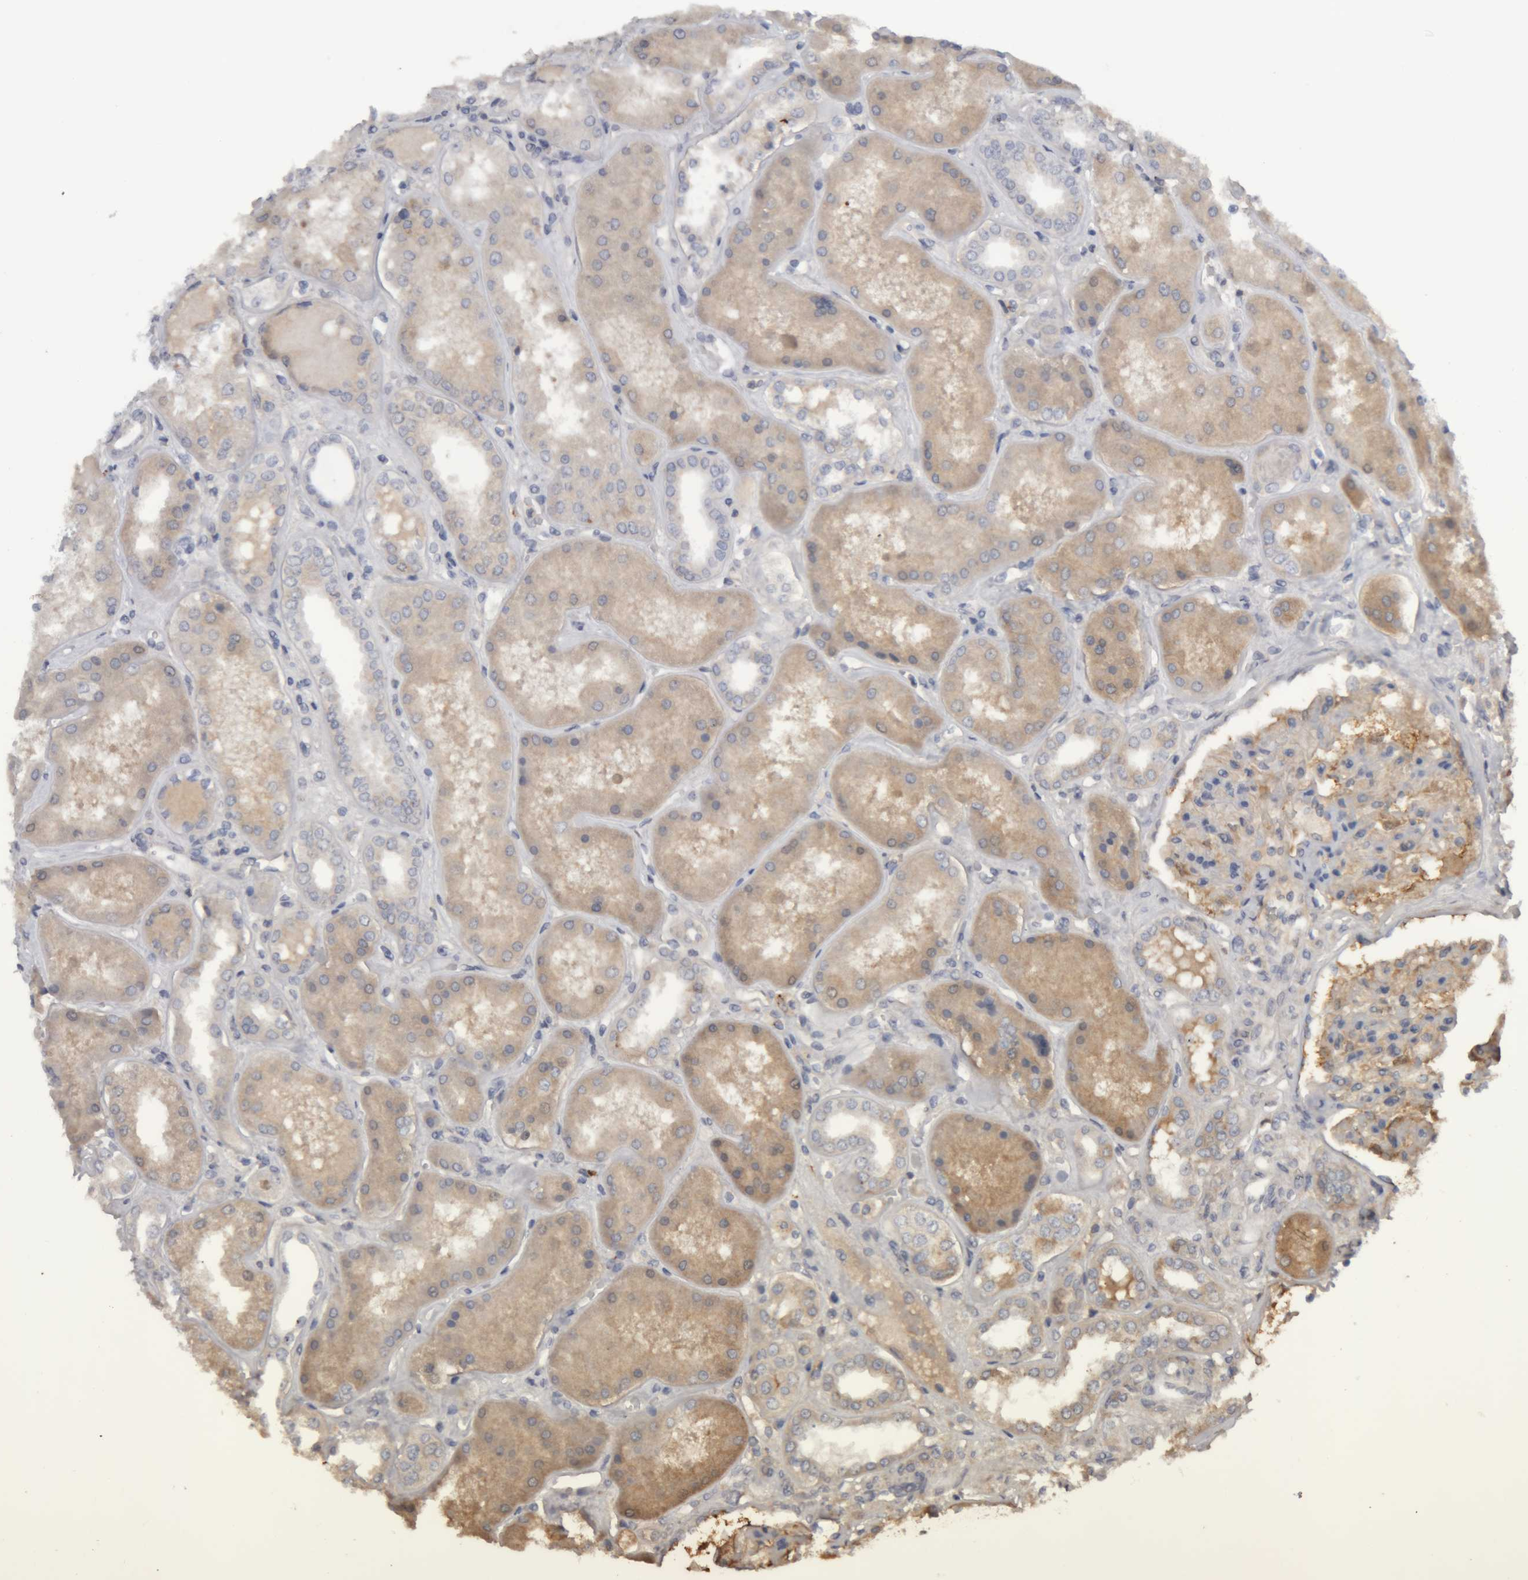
{"staining": {"intensity": "moderate", "quantity": "<25%", "location": "cytoplasmic/membranous"}, "tissue": "kidney", "cell_type": "Cells in glomeruli", "image_type": "normal", "snomed": [{"axis": "morphology", "description": "Normal tissue, NOS"}, {"axis": "topography", "description": "Kidney"}], "caption": "Moderate cytoplasmic/membranous staining for a protein is seen in approximately <25% of cells in glomeruli of benign kidney using IHC.", "gene": "TMED7", "patient": {"sex": "female", "age": 56}}